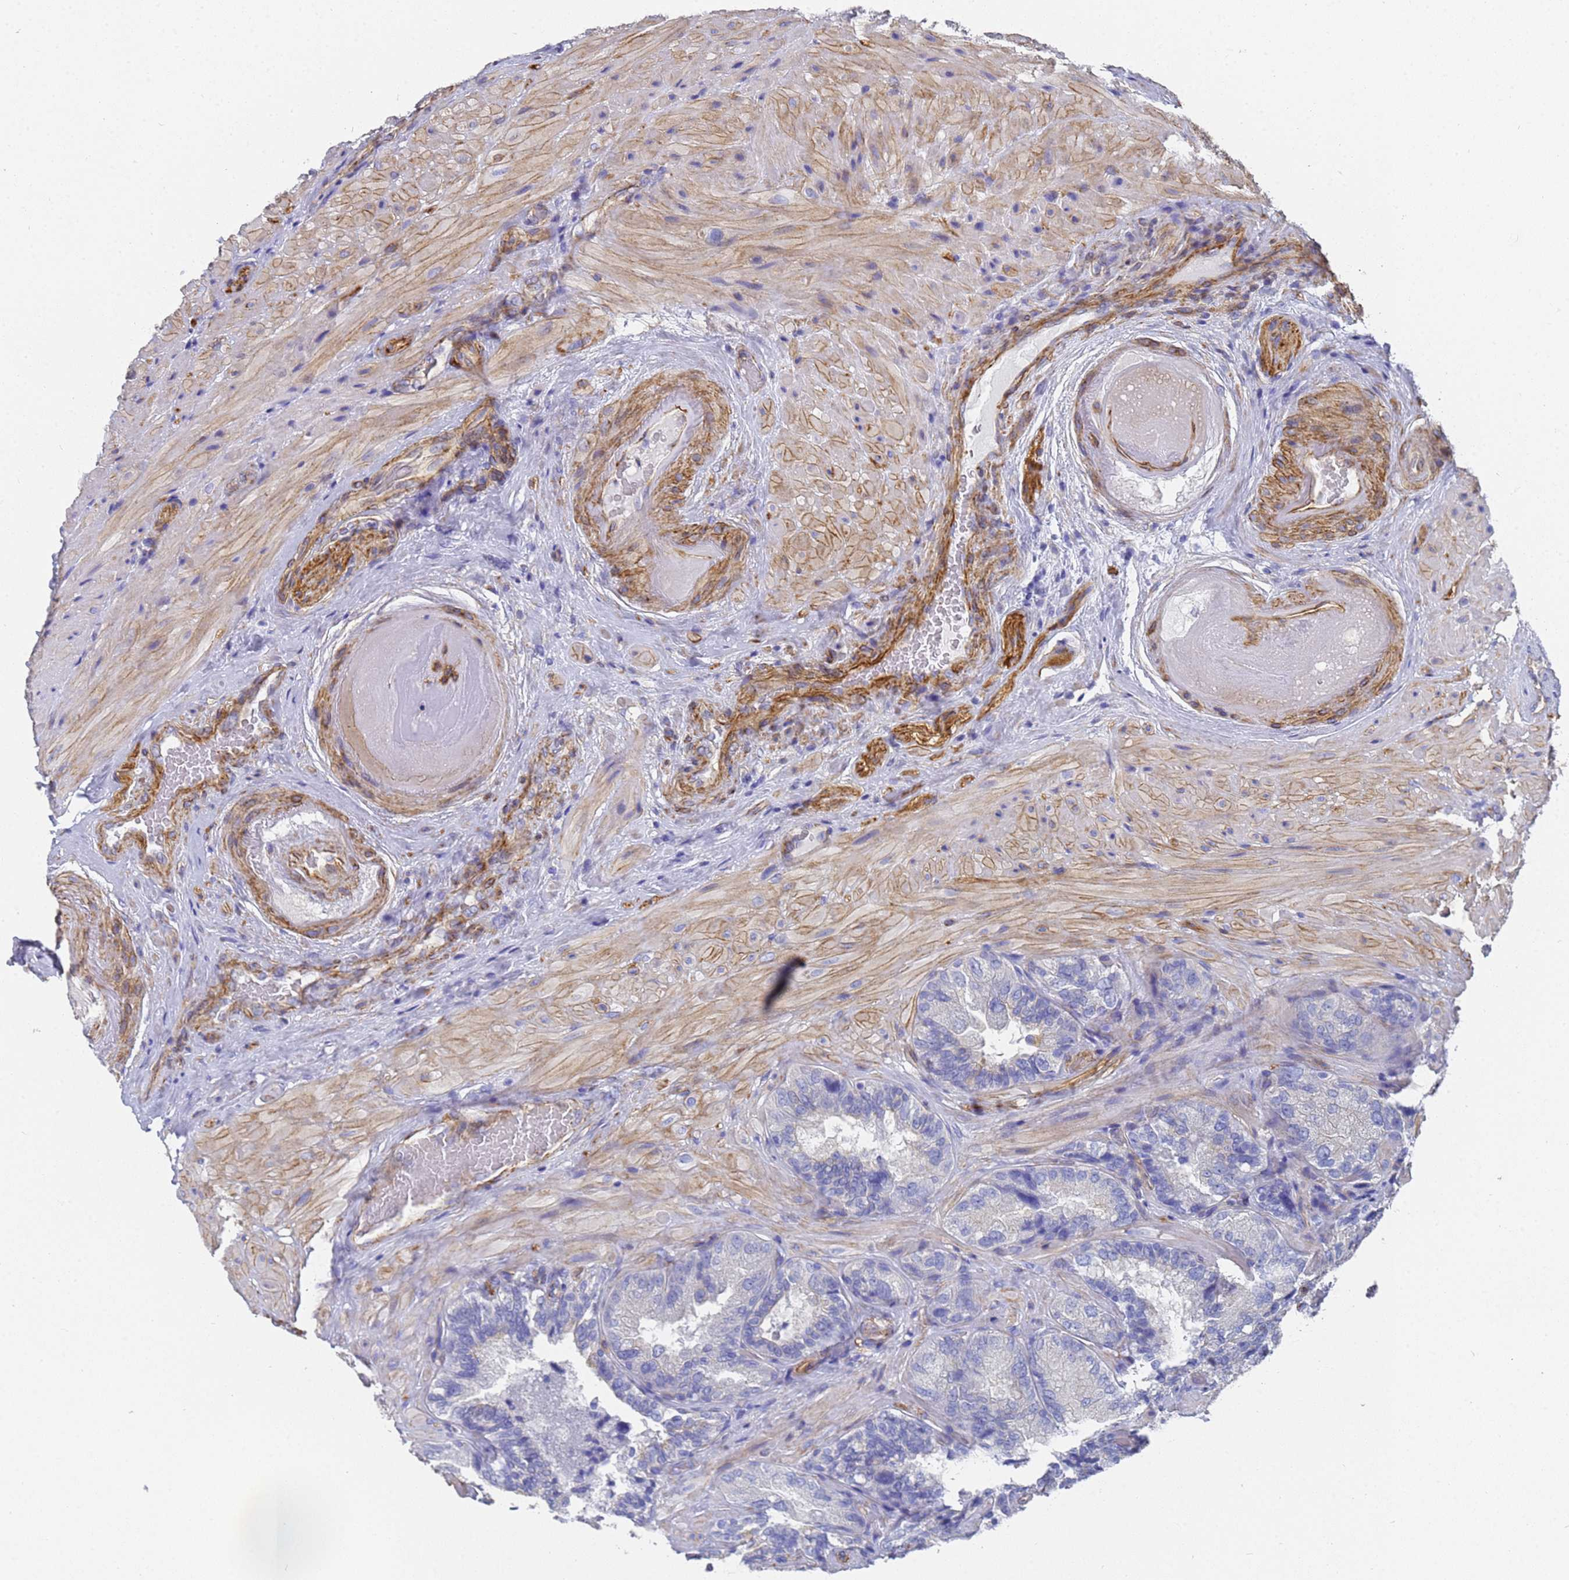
{"staining": {"intensity": "negative", "quantity": "none", "location": "none"}, "tissue": "seminal vesicle", "cell_type": "Glandular cells", "image_type": "normal", "snomed": [{"axis": "morphology", "description": "Normal tissue, NOS"}, {"axis": "topography", "description": "Prostate and seminal vesicle, NOS"}, {"axis": "topography", "description": "Prostate"}, {"axis": "topography", "description": "Seminal veicle"}], "caption": "DAB (3,3'-diaminobenzidine) immunohistochemical staining of unremarkable seminal vesicle exhibits no significant positivity in glandular cells.", "gene": "ENSG00000198211", "patient": {"sex": "male", "age": 67}}